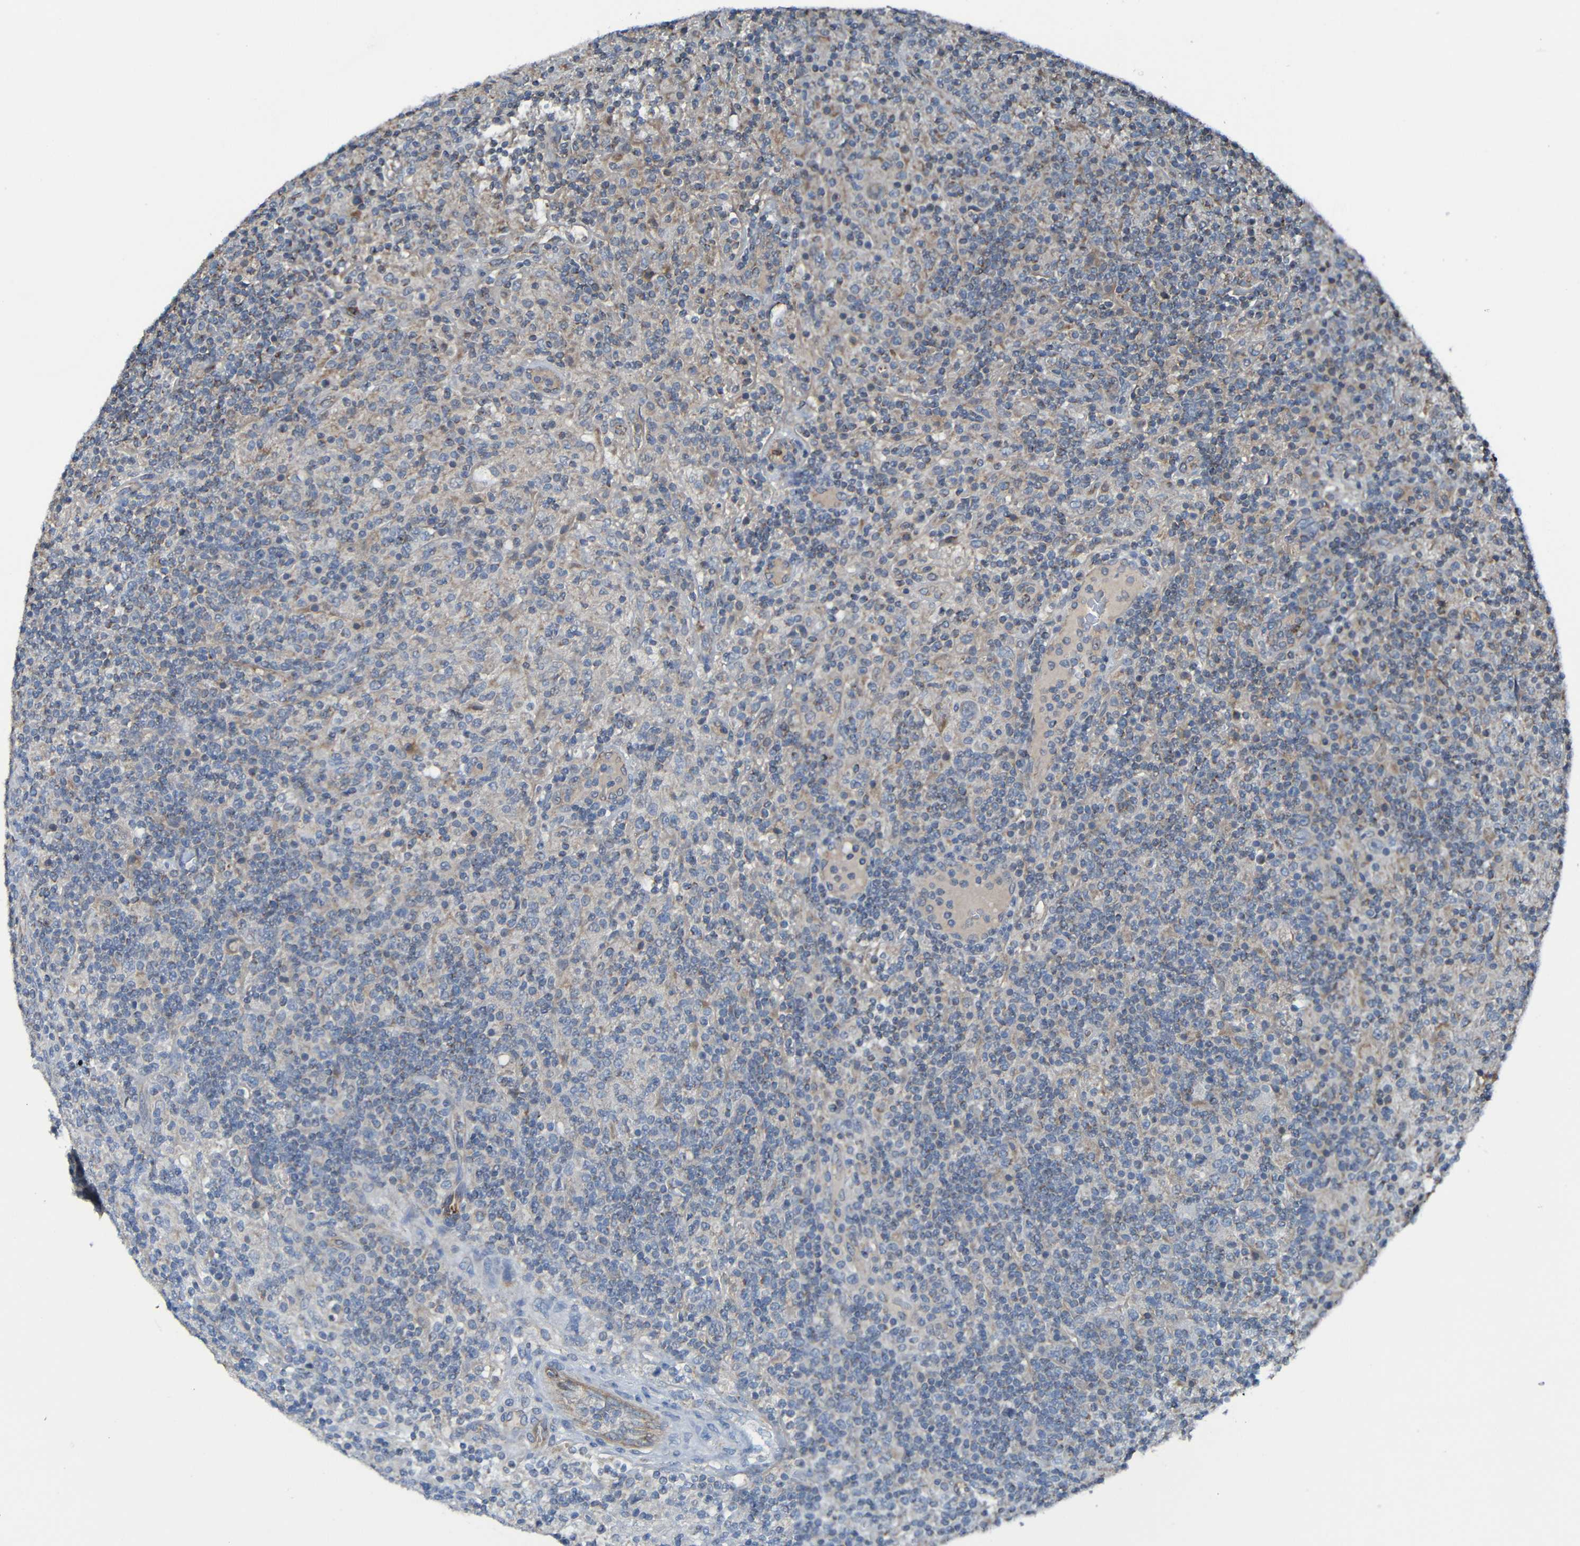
{"staining": {"intensity": "negative", "quantity": "none", "location": "none"}, "tissue": "lymphoma", "cell_type": "Tumor cells", "image_type": "cancer", "snomed": [{"axis": "morphology", "description": "Hodgkin's disease, NOS"}, {"axis": "topography", "description": "Lymph node"}], "caption": "Tumor cells are negative for protein expression in human Hodgkin's disease.", "gene": "ADAM15", "patient": {"sex": "male", "age": 70}}